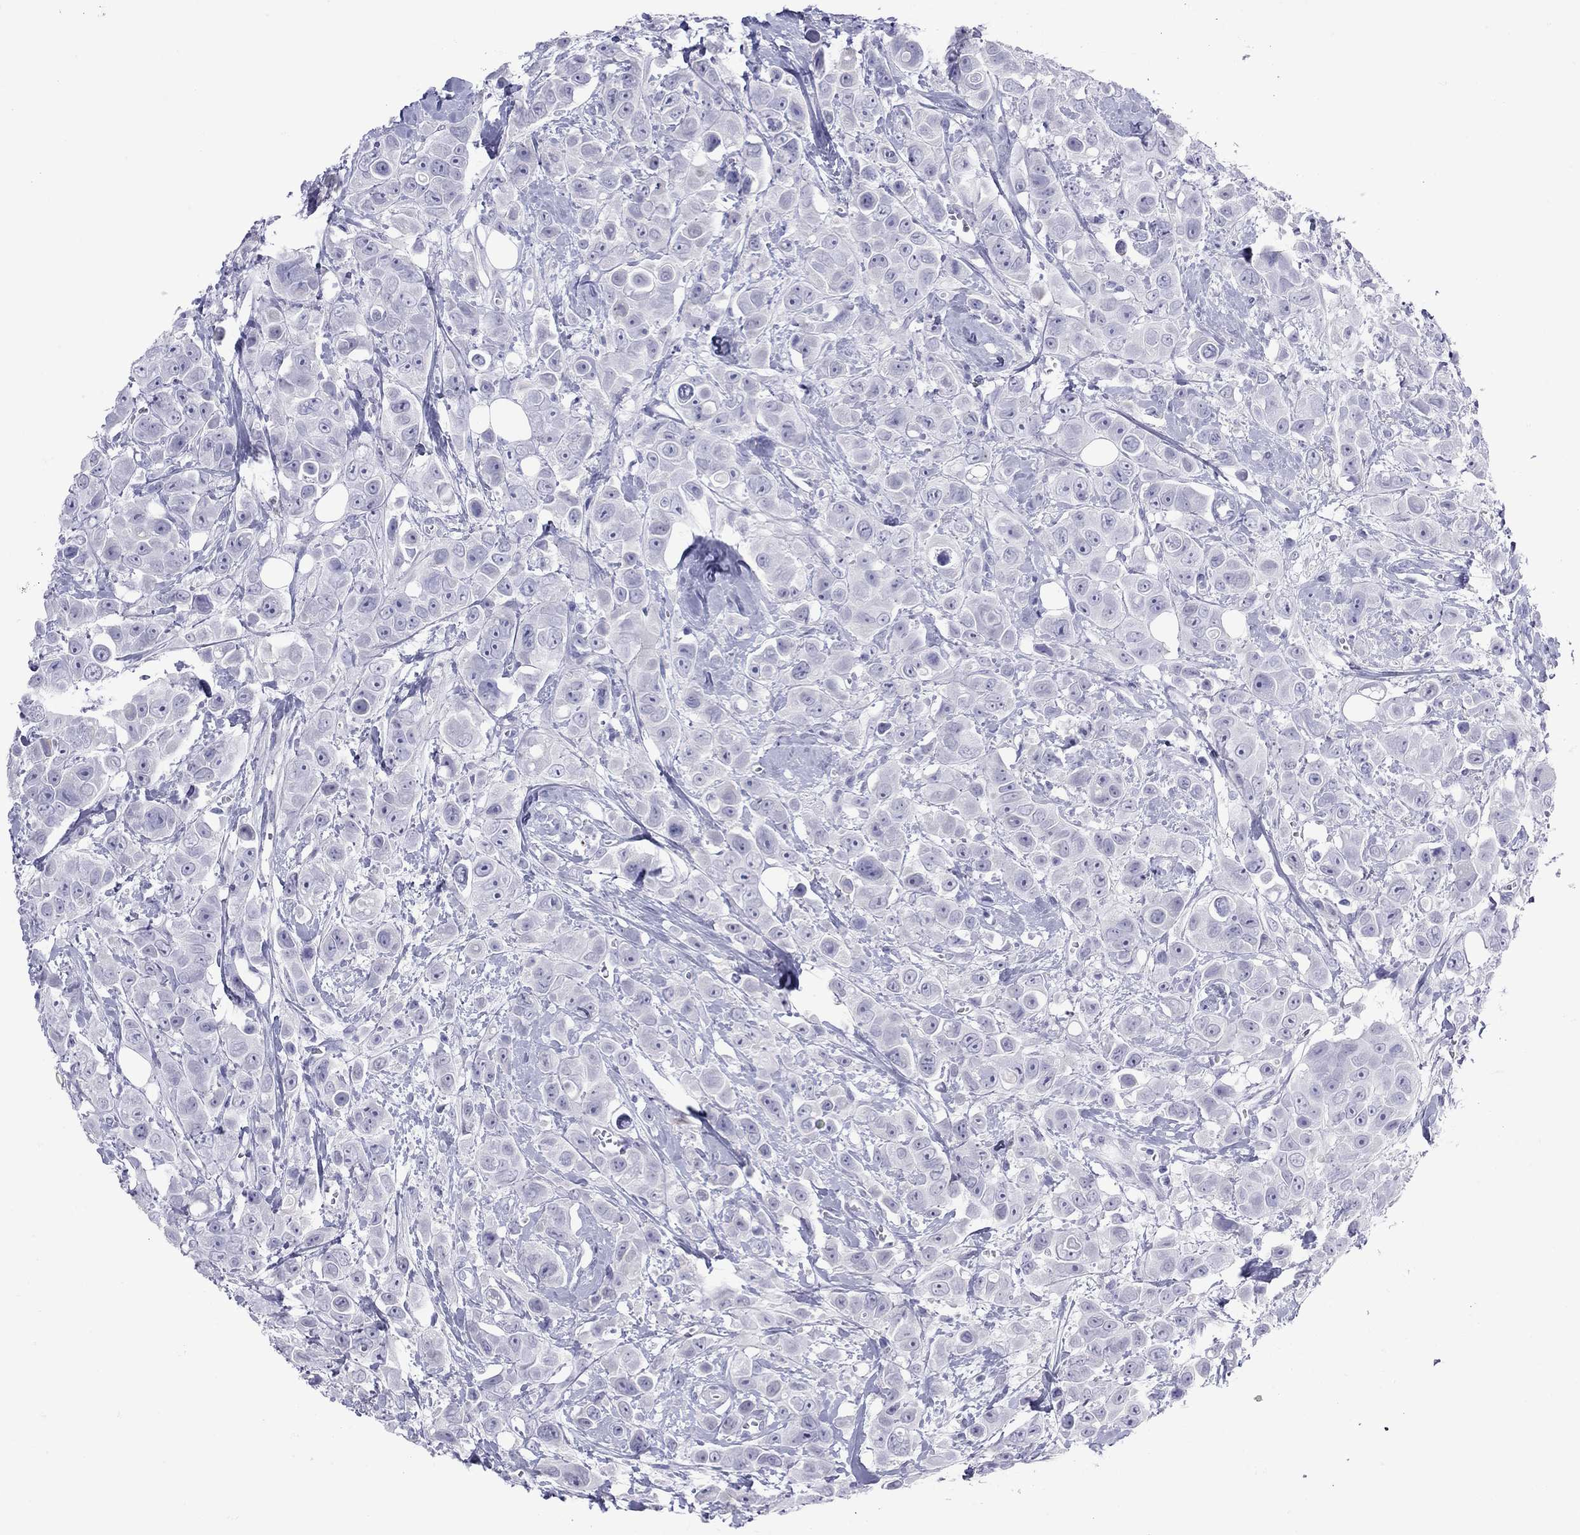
{"staining": {"intensity": "negative", "quantity": "none", "location": "none"}, "tissue": "breast cancer", "cell_type": "Tumor cells", "image_type": "cancer", "snomed": [{"axis": "morphology", "description": "Duct carcinoma"}, {"axis": "topography", "description": "Breast"}], "caption": "High magnification brightfield microscopy of breast cancer (infiltrating ductal carcinoma) stained with DAB (brown) and counterstained with hematoxylin (blue): tumor cells show no significant positivity.", "gene": "GRIA2", "patient": {"sex": "female", "age": 35}}